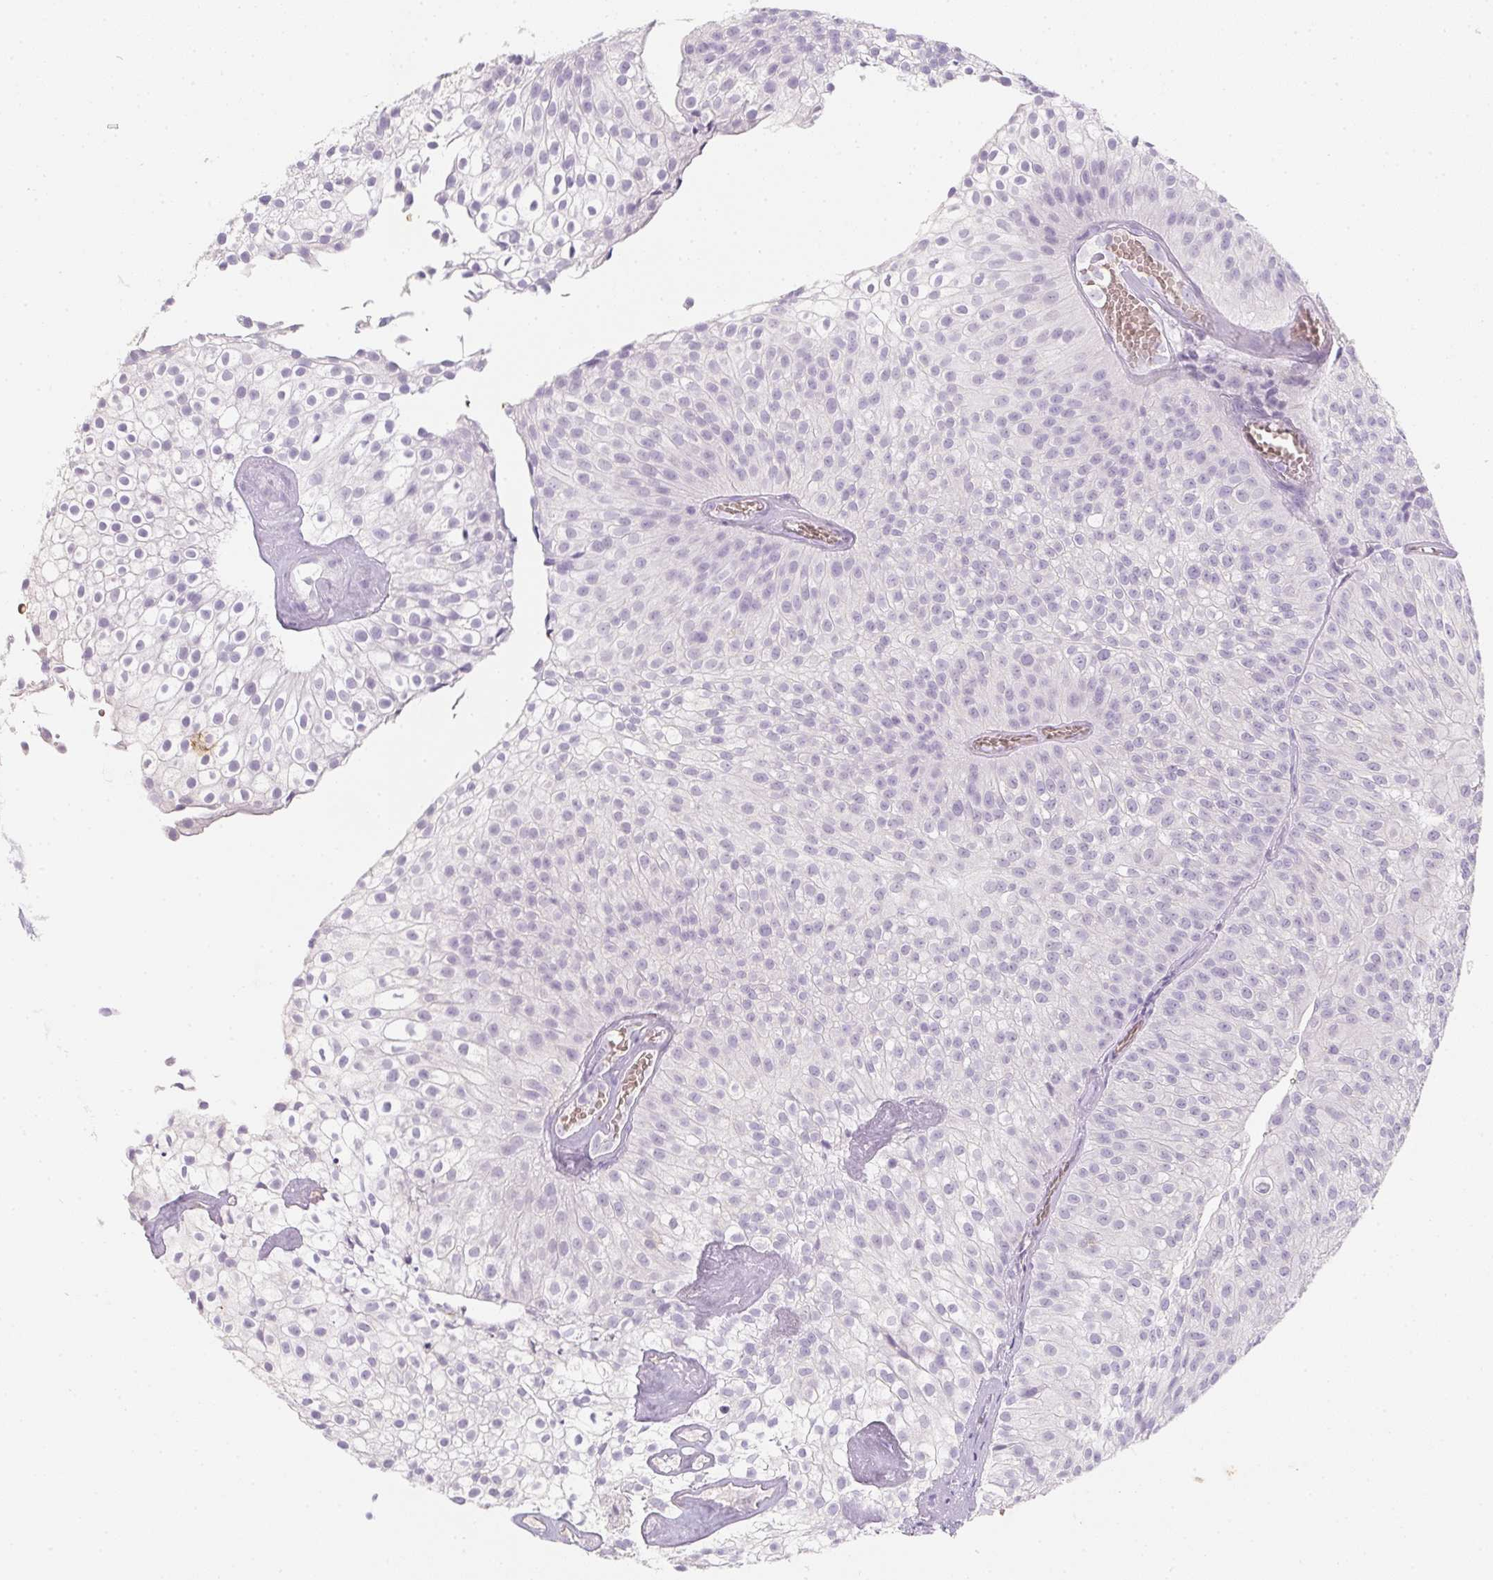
{"staining": {"intensity": "negative", "quantity": "none", "location": "none"}, "tissue": "urothelial cancer", "cell_type": "Tumor cells", "image_type": "cancer", "snomed": [{"axis": "morphology", "description": "Urothelial carcinoma, Low grade"}, {"axis": "topography", "description": "Urinary bladder"}], "caption": "Histopathology image shows no protein staining in tumor cells of urothelial cancer tissue.", "gene": "DCD", "patient": {"sex": "male", "age": 70}}